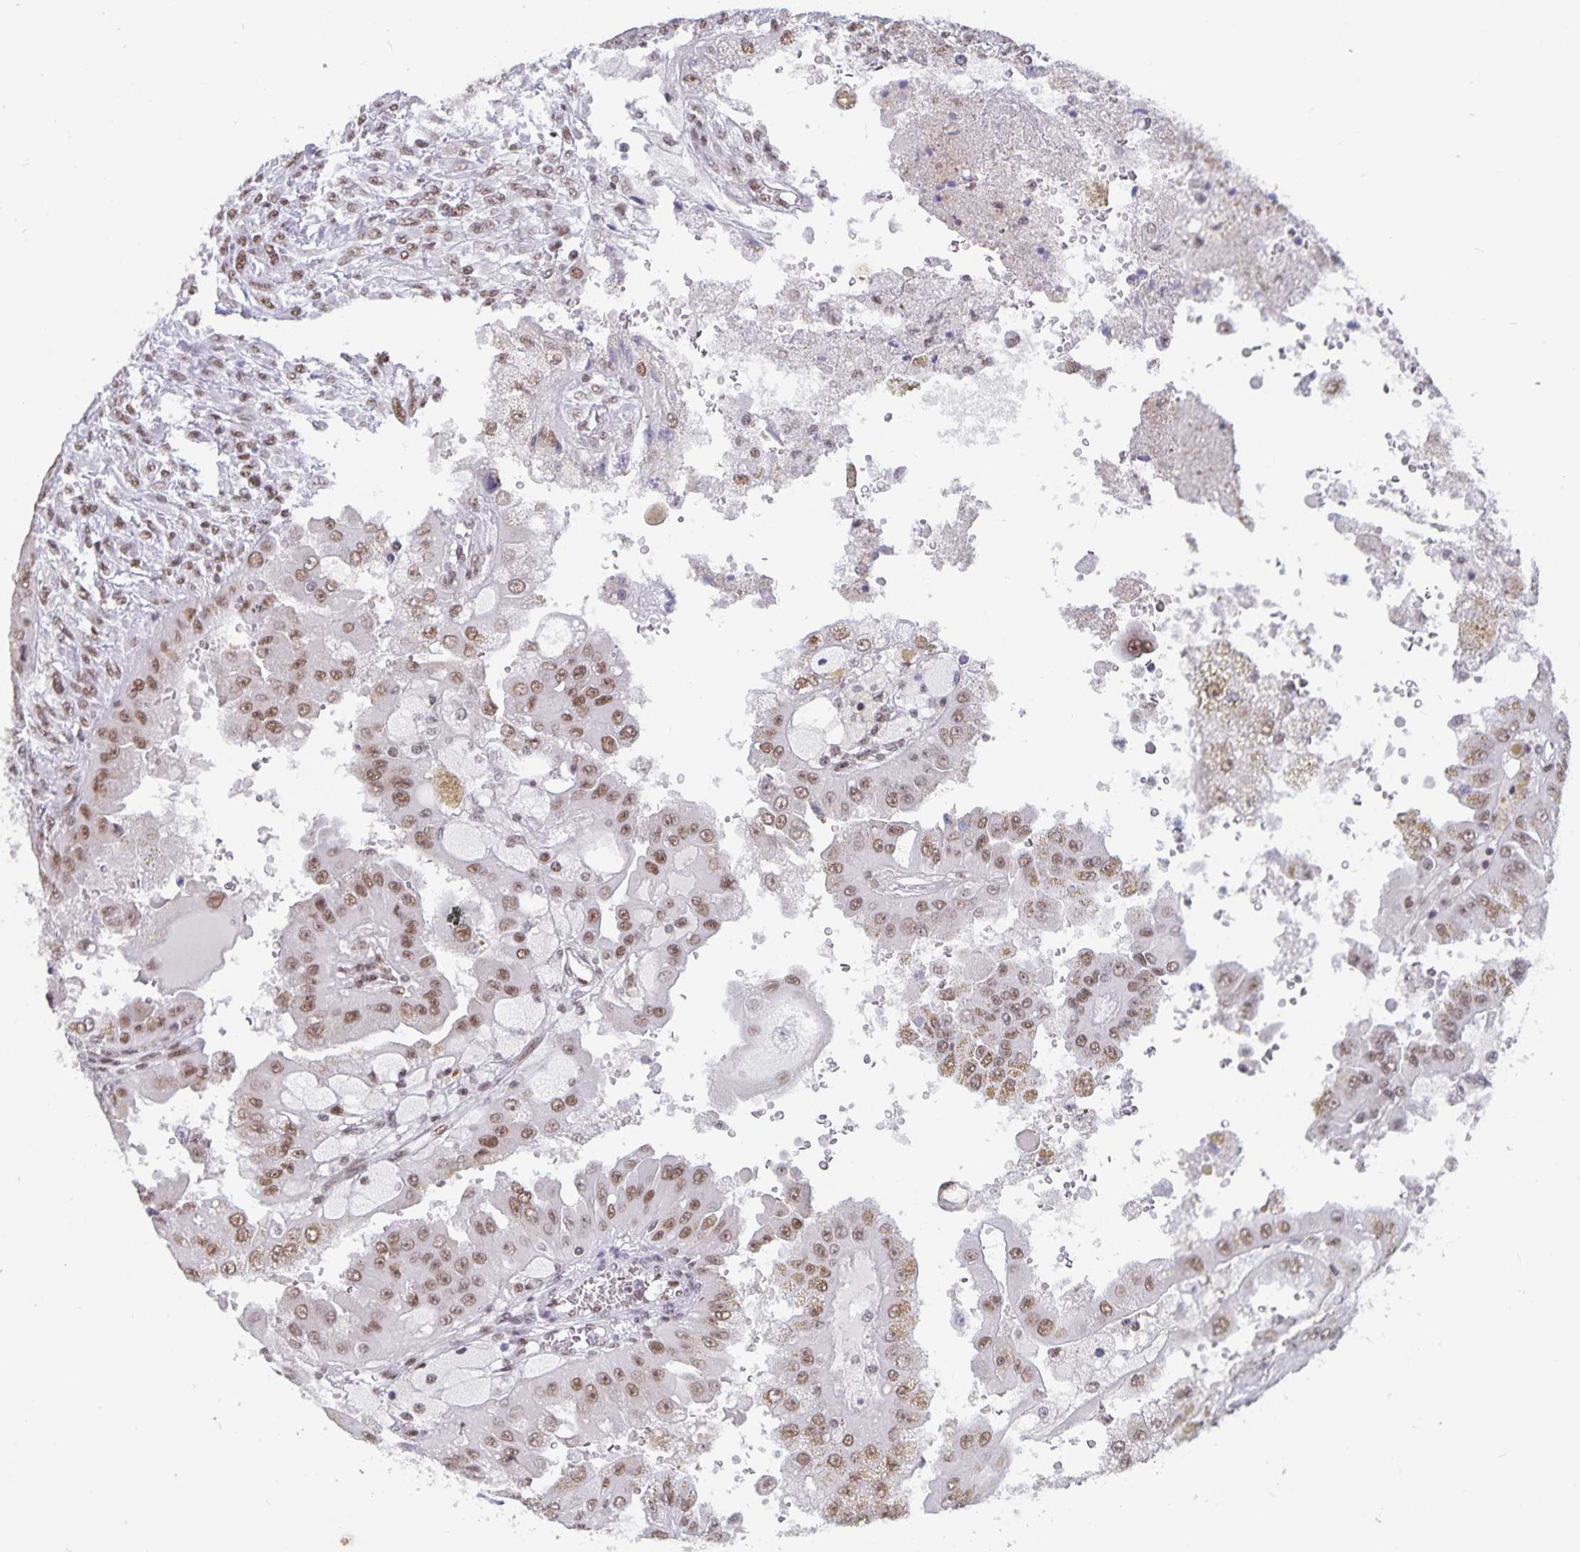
{"staining": {"intensity": "moderate", "quantity": ">75%", "location": "nuclear"}, "tissue": "renal cancer", "cell_type": "Tumor cells", "image_type": "cancer", "snomed": [{"axis": "morphology", "description": "Adenocarcinoma, NOS"}, {"axis": "topography", "description": "Kidney"}], "caption": "A brown stain labels moderate nuclear positivity of a protein in renal cancer tumor cells. (DAB (3,3'-diaminobenzidine) IHC, brown staining for protein, blue staining for nuclei).", "gene": "PBX2", "patient": {"sex": "male", "age": 58}}